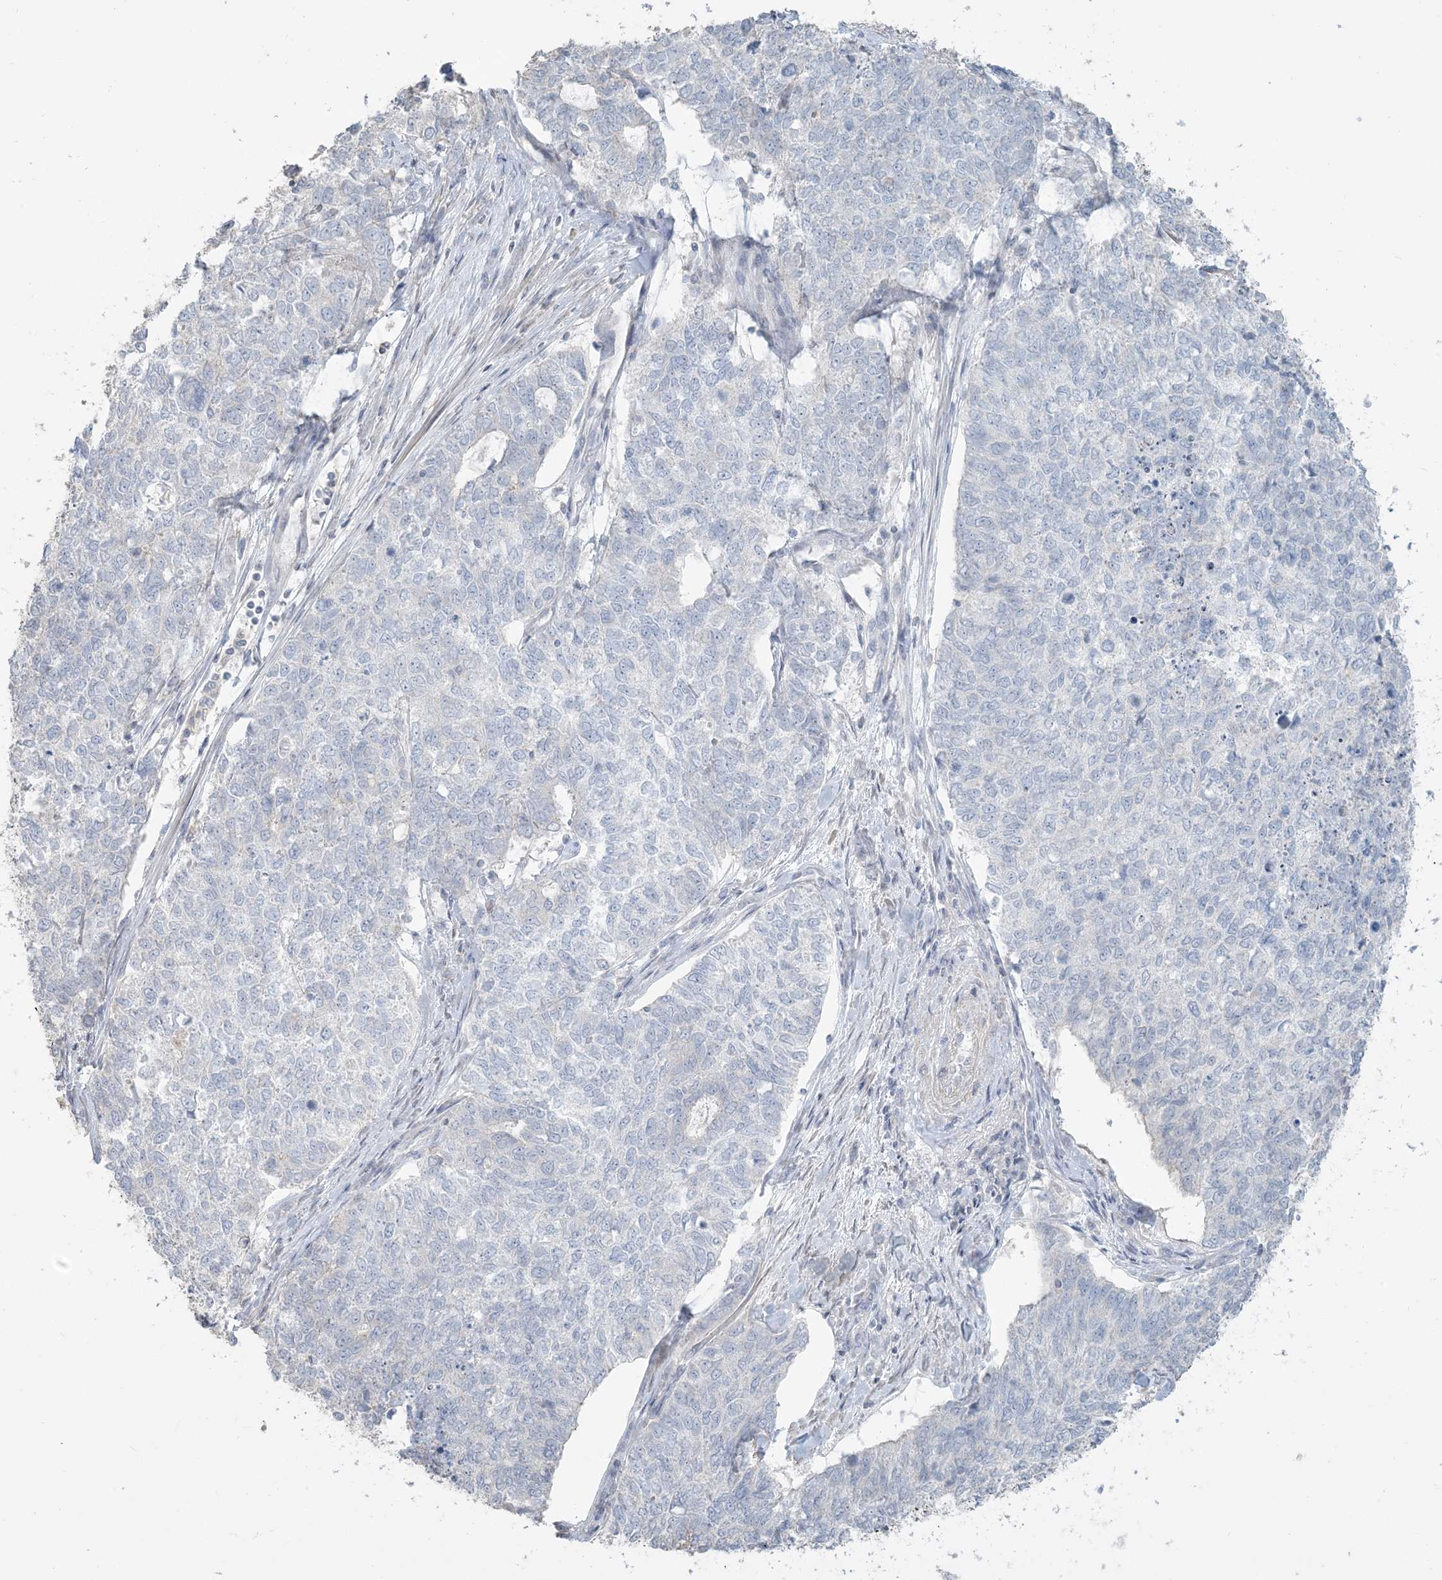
{"staining": {"intensity": "negative", "quantity": "none", "location": "none"}, "tissue": "cervical cancer", "cell_type": "Tumor cells", "image_type": "cancer", "snomed": [{"axis": "morphology", "description": "Squamous cell carcinoma, NOS"}, {"axis": "topography", "description": "Cervix"}], "caption": "The photomicrograph shows no significant positivity in tumor cells of cervical squamous cell carcinoma.", "gene": "NPHS2", "patient": {"sex": "female", "age": 63}}